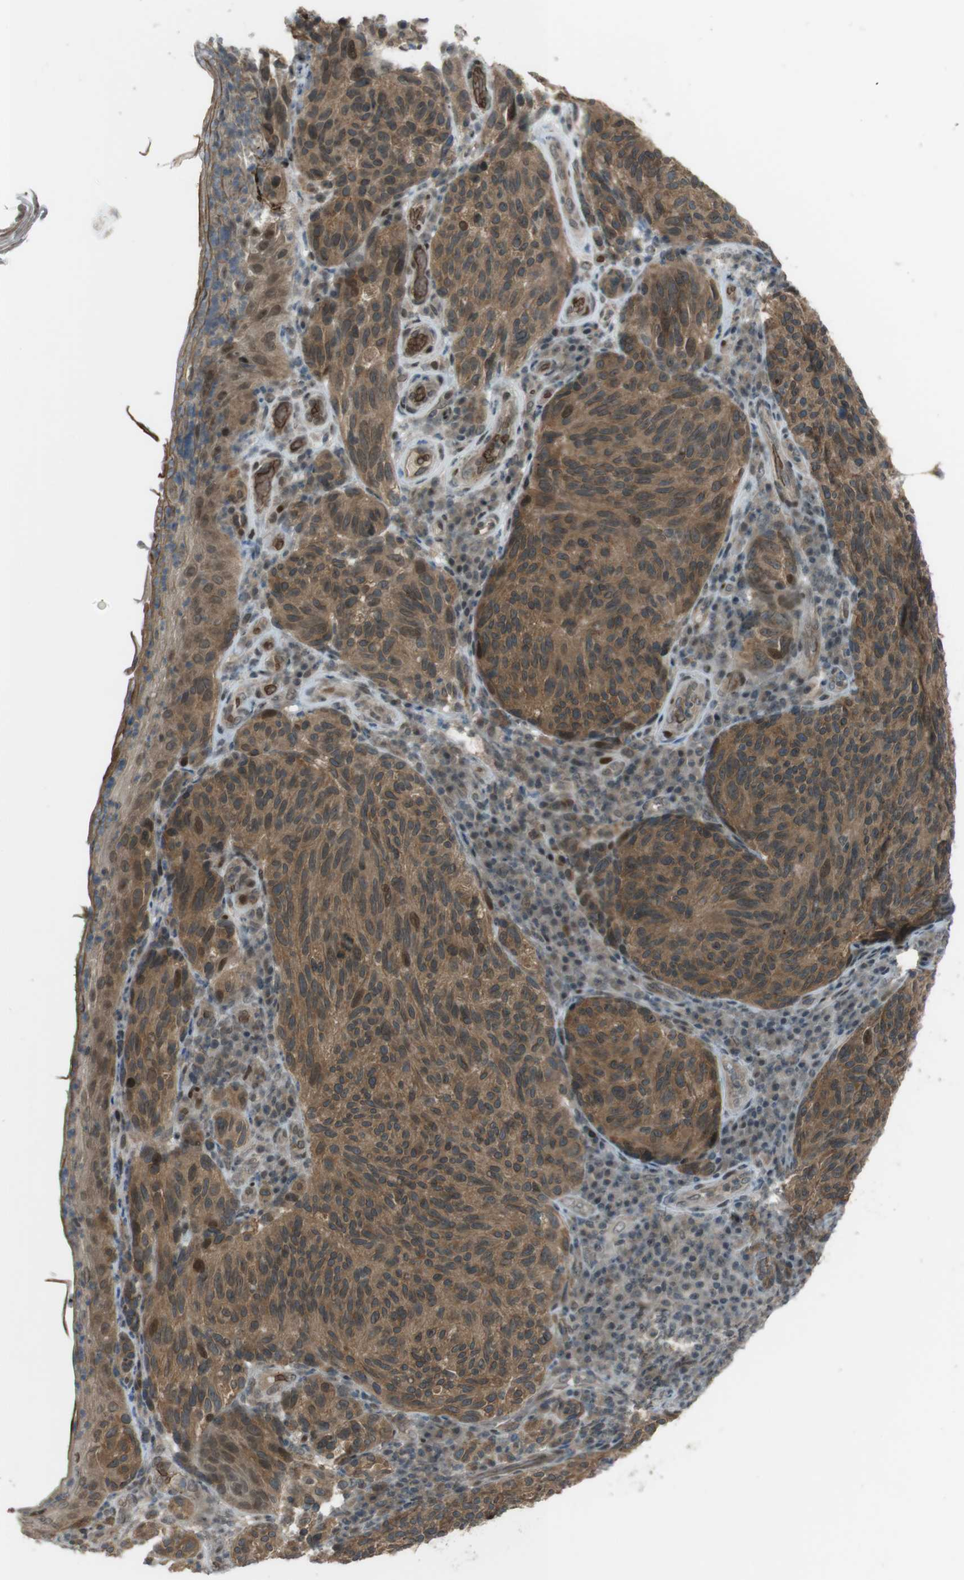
{"staining": {"intensity": "moderate", "quantity": ">75%", "location": "cytoplasmic/membranous,nuclear"}, "tissue": "melanoma", "cell_type": "Tumor cells", "image_type": "cancer", "snomed": [{"axis": "morphology", "description": "Malignant melanoma, NOS"}, {"axis": "topography", "description": "Skin"}], "caption": "A brown stain labels moderate cytoplasmic/membranous and nuclear staining of a protein in melanoma tumor cells.", "gene": "SLITRK5", "patient": {"sex": "female", "age": 73}}